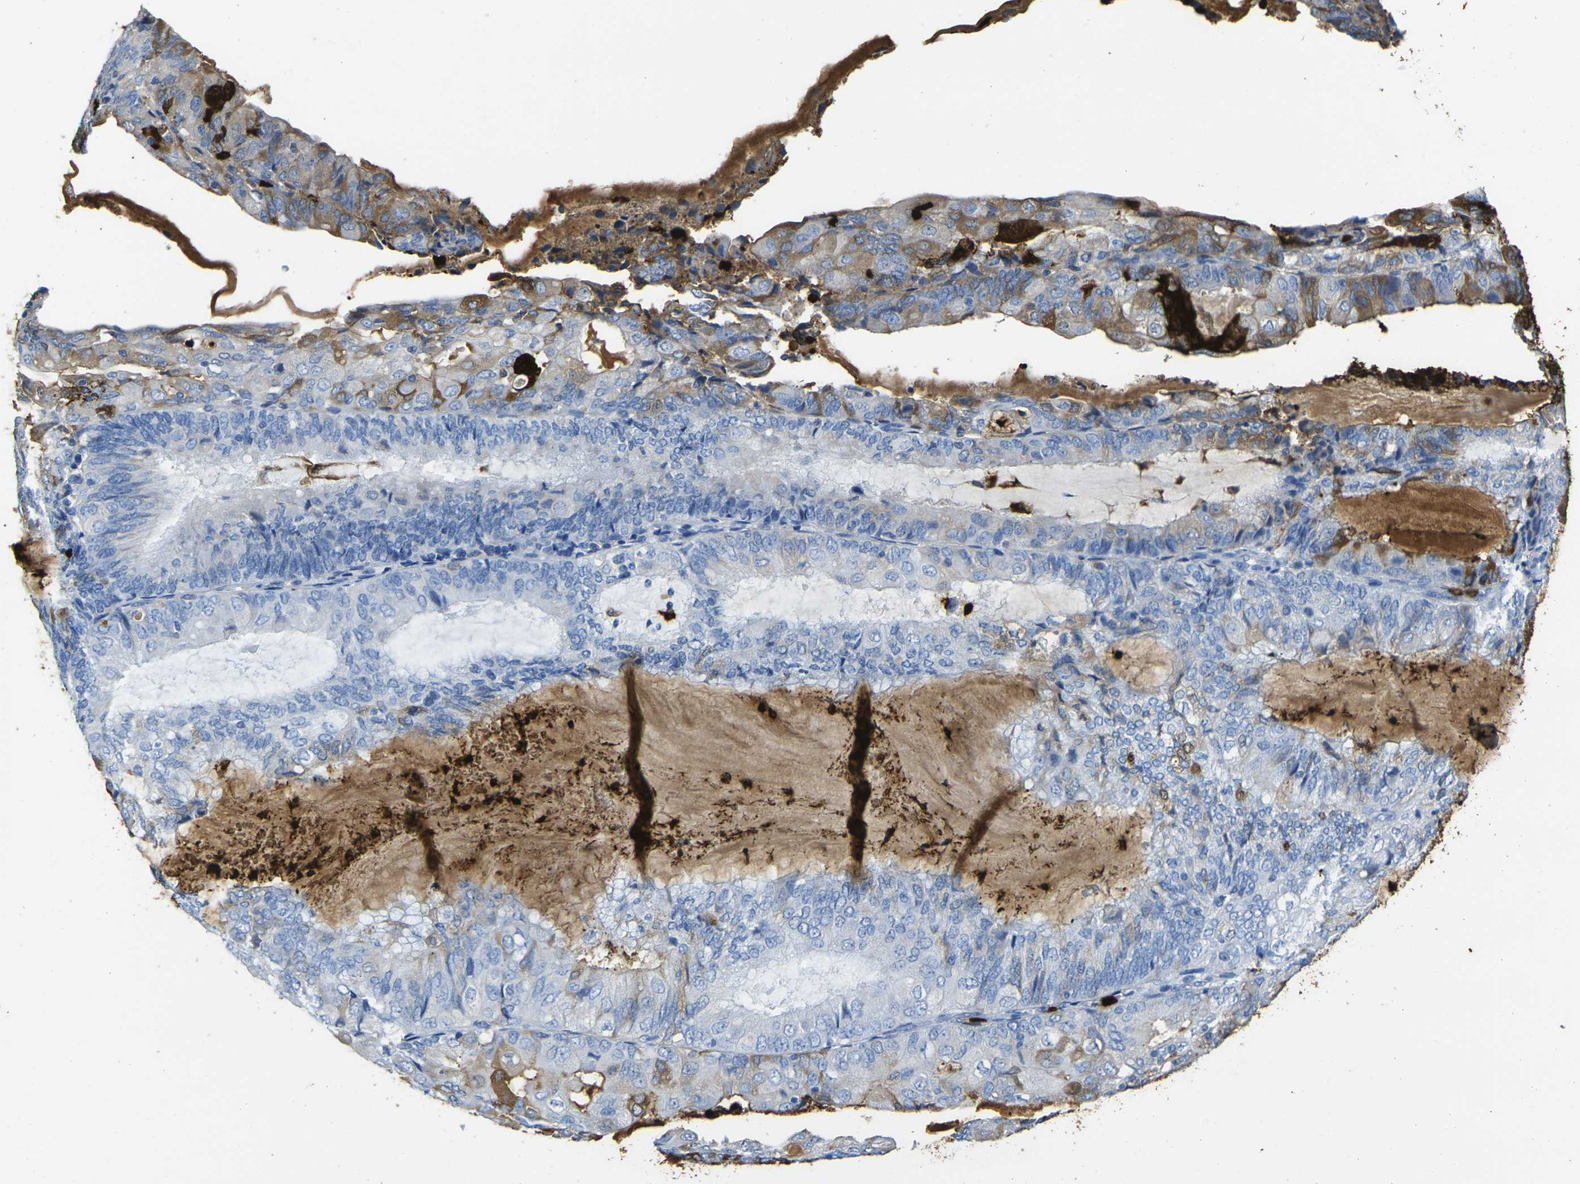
{"staining": {"intensity": "moderate", "quantity": "<25%", "location": "cytoplasmic/membranous"}, "tissue": "endometrial cancer", "cell_type": "Tumor cells", "image_type": "cancer", "snomed": [{"axis": "morphology", "description": "Adenocarcinoma, NOS"}, {"axis": "topography", "description": "Endometrium"}], "caption": "Human adenocarcinoma (endometrial) stained with a protein marker exhibits moderate staining in tumor cells.", "gene": "S100A9", "patient": {"sex": "female", "age": 81}}